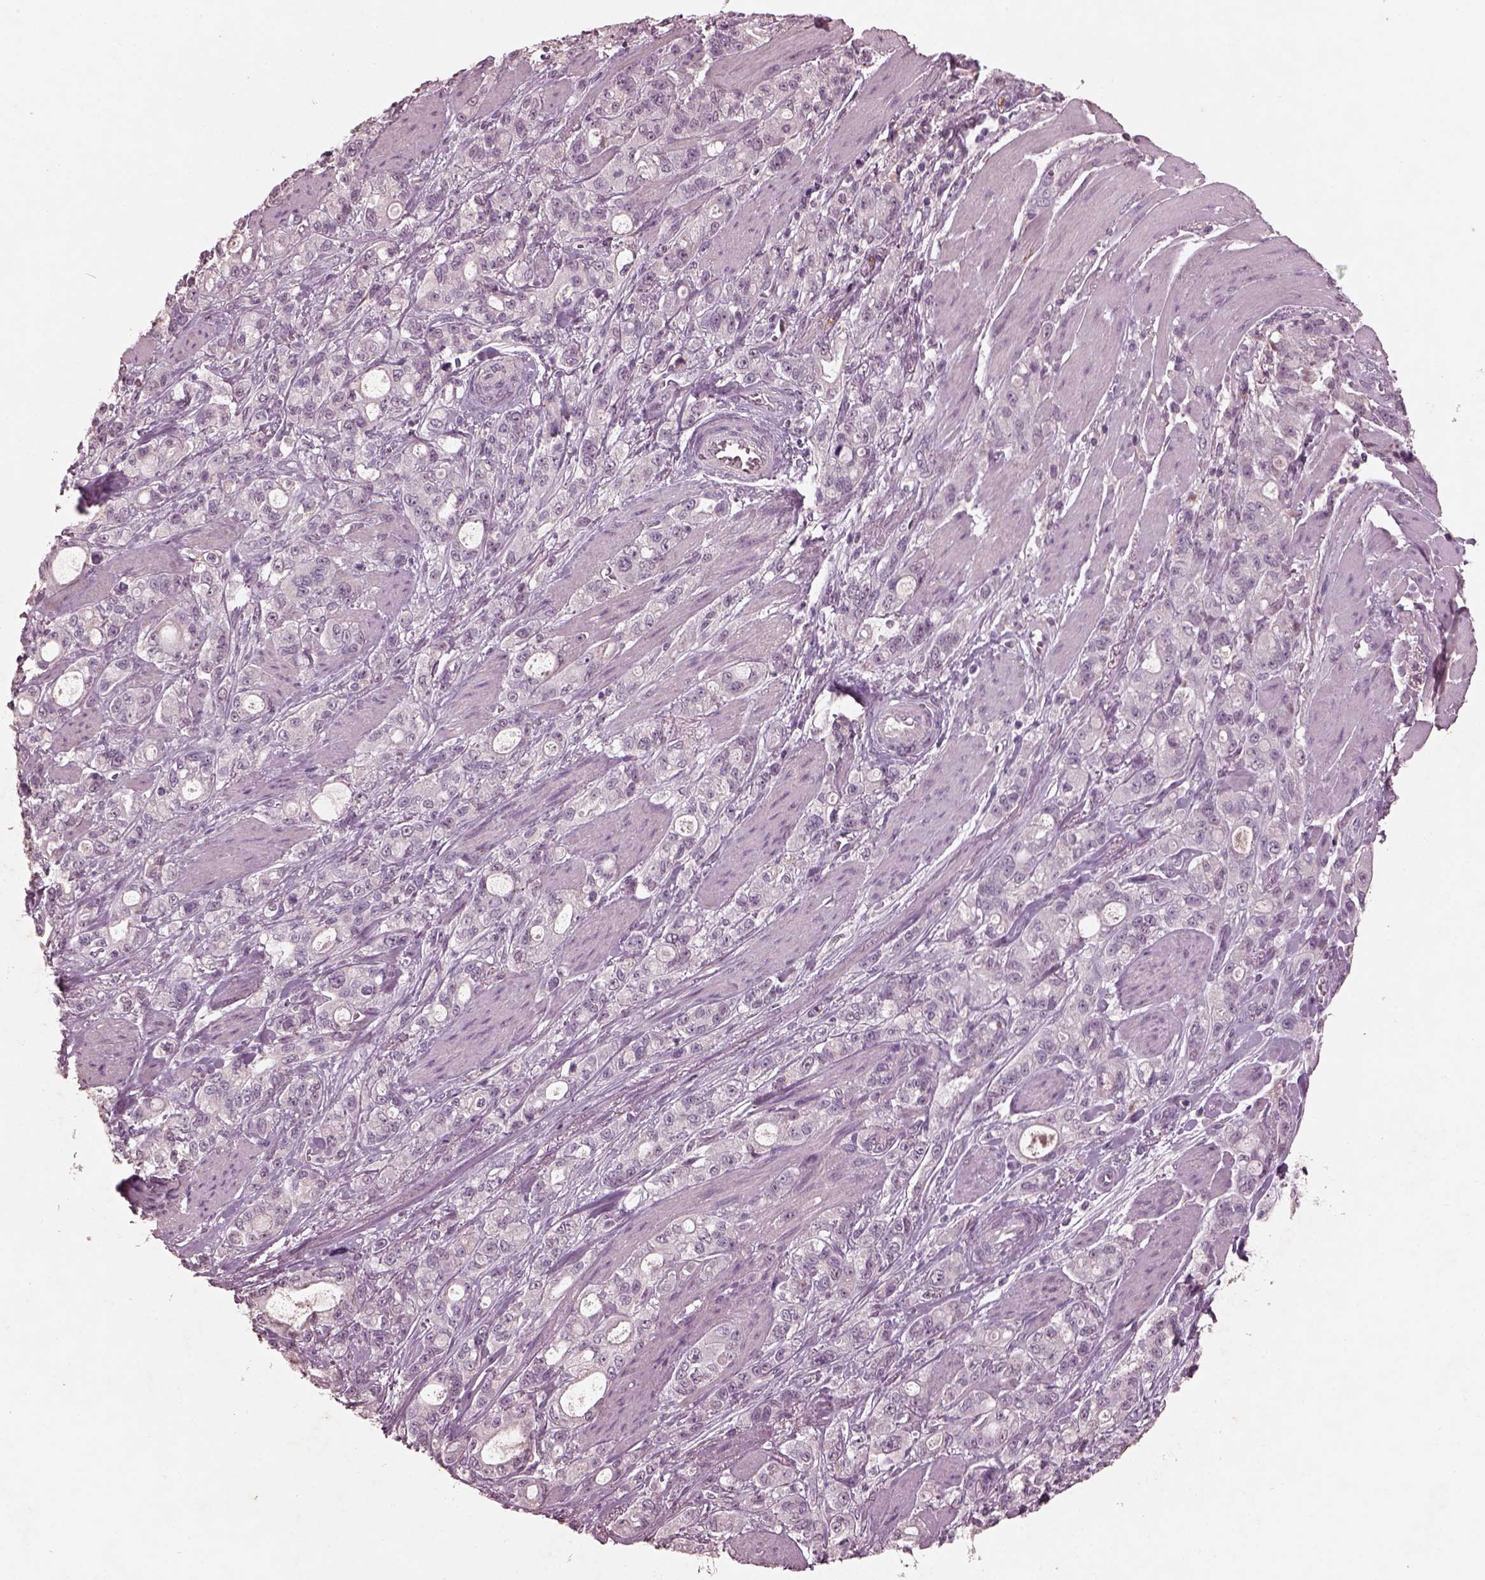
{"staining": {"intensity": "negative", "quantity": "none", "location": "none"}, "tissue": "stomach cancer", "cell_type": "Tumor cells", "image_type": "cancer", "snomed": [{"axis": "morphology", "description": "Adenocarcinoma, NOS"}, {"axis": "topography", "description": "Stomach"}], "caption": "An immunohistochemistry (IHC) image of stomach adenocarcinoma is shown. There is no staining in tumor cells of stomach adenocarcinoma.", "gene": "FRRS1L", "patient": {"sex": "male", "age": 63}}